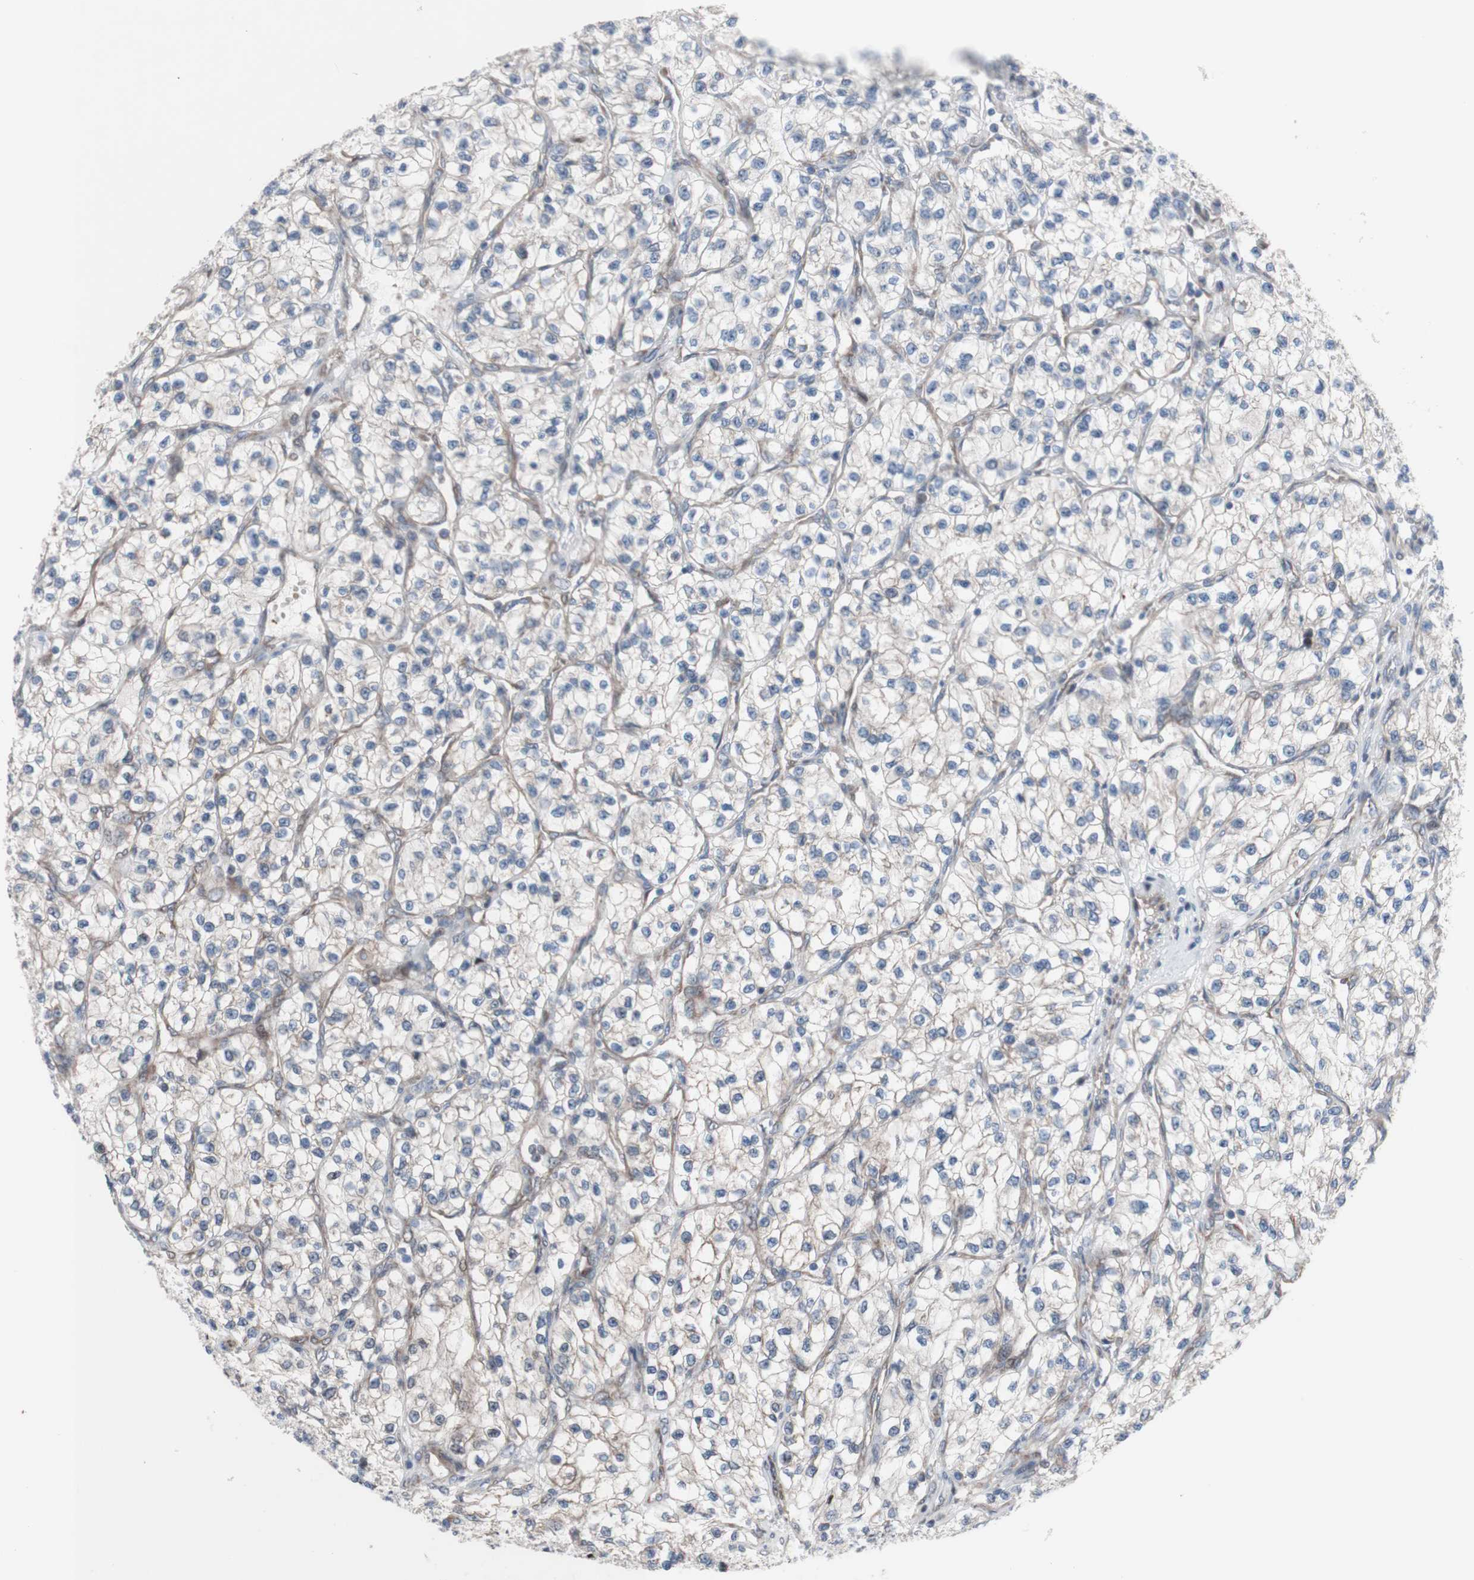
{"staining": {"intensity": "weak", "quantity": "<25%", "location": "nuclear"}, "tissue": "renal cancer", "cell_type": "Tumor cells", "image_type": "cancer", "snomed": [{"axis": "morphology", "description": "Adenocarcinoma, NOS"}, {"axis": "topography", "description": "Kidney"}], "caption": "Tumor cells are negative for brown protein staining in adenocarcinoma (renal).", "gene": "PHTF2", "patient": {"sex": "female", "age": 57}}